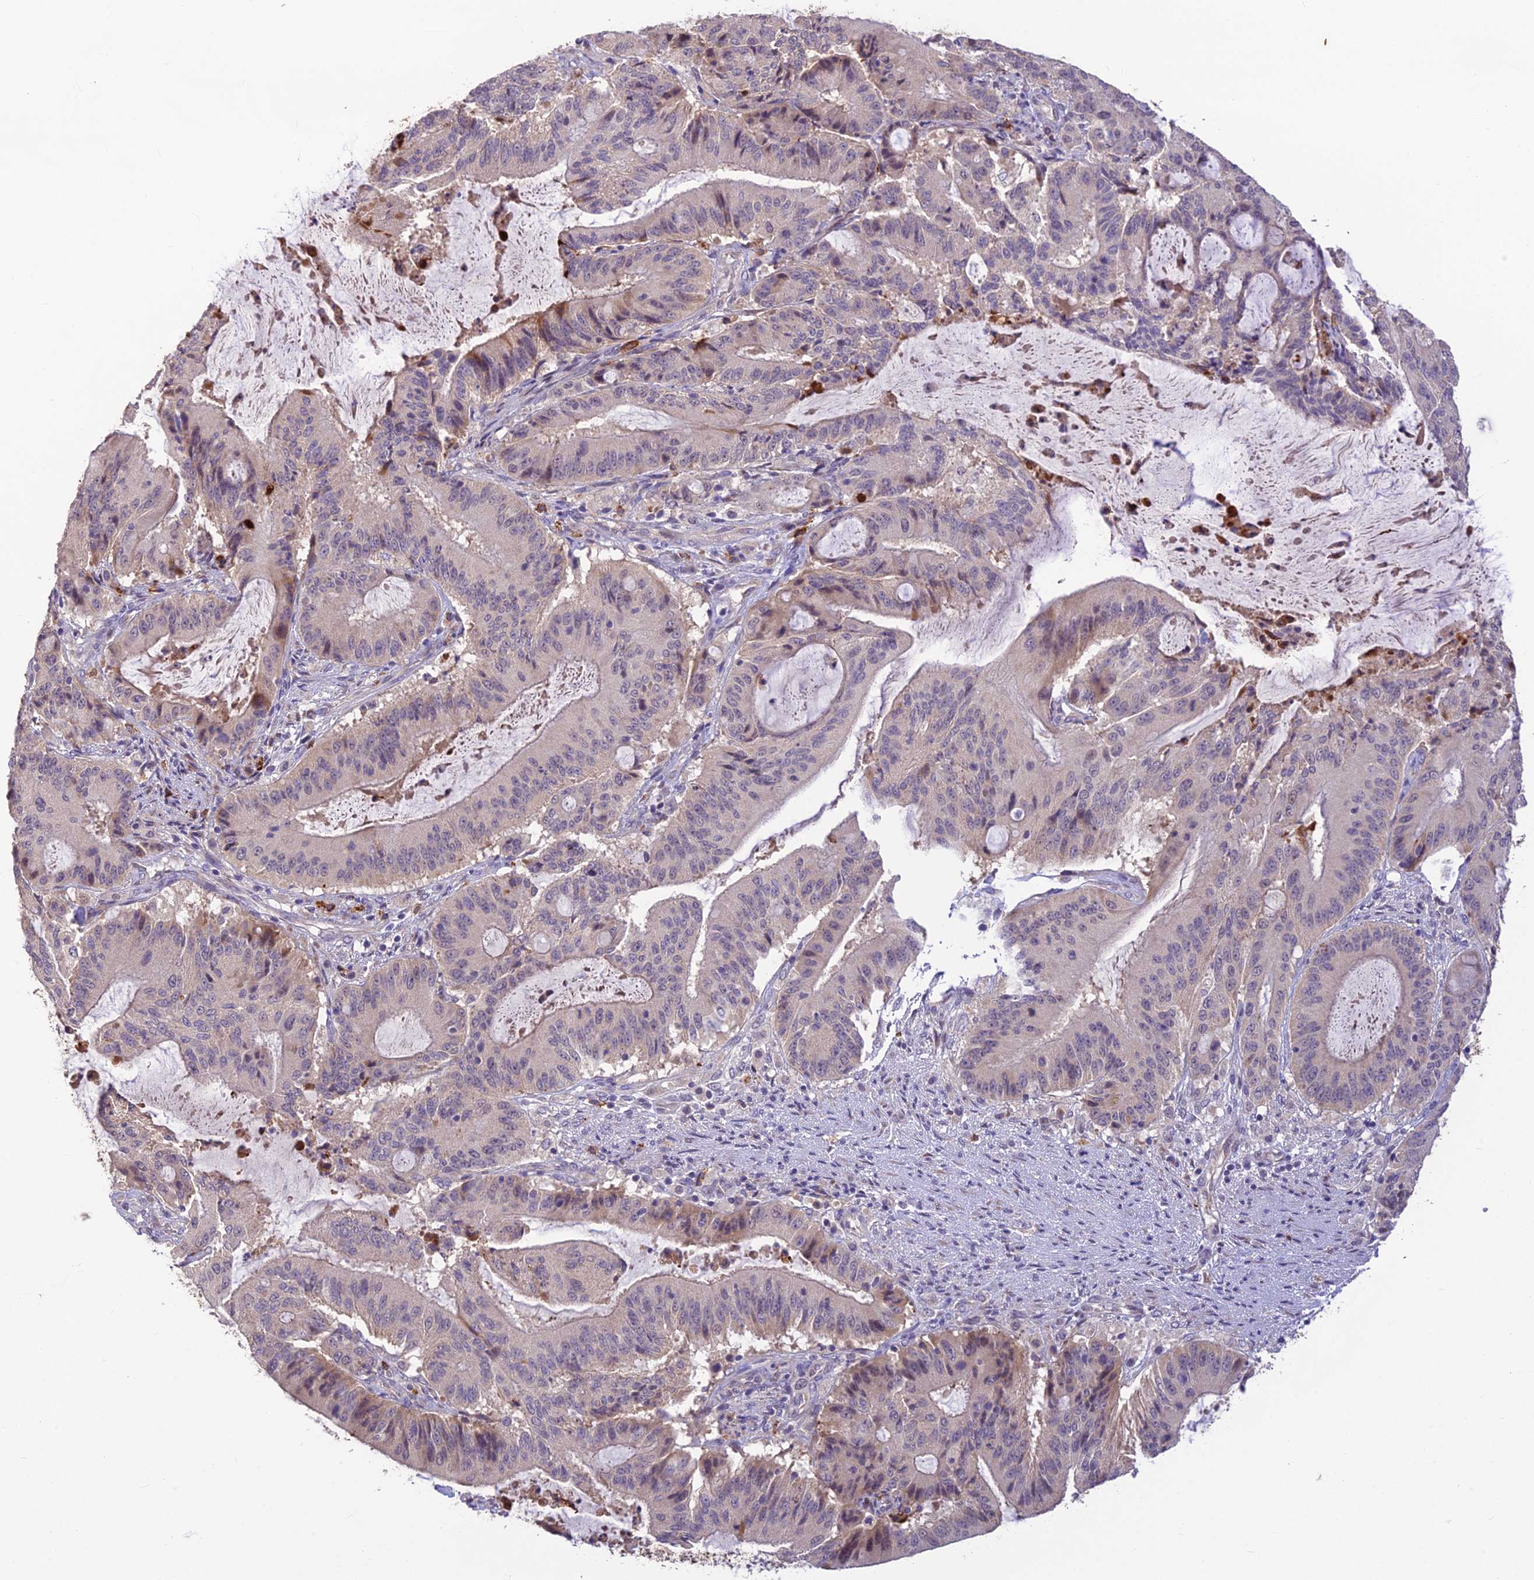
{"staining": {"intensity": "negative", "quantity": "none", "location": "none"}, "tissue": "liver cancer", "cell_type": "Tumor cells", "image_type": "cancer", "snomed": [{"axis": "morphology", "description": "Normal tissue, NOS"}, {"axis": "morphology", "description": "Cholangiocarcinoma"}, {"axis": "topography", "description": "Liver"}, {"axis": "topography", "description": "Peripheral nerve tissue"}], "caption": "Photomicrograph shows no significant protein staining in tumor cells of liver cancer (cholangiocarcinoma).", "gene": "ASPDH", "patient": {"sex": "female", "age": 73}}